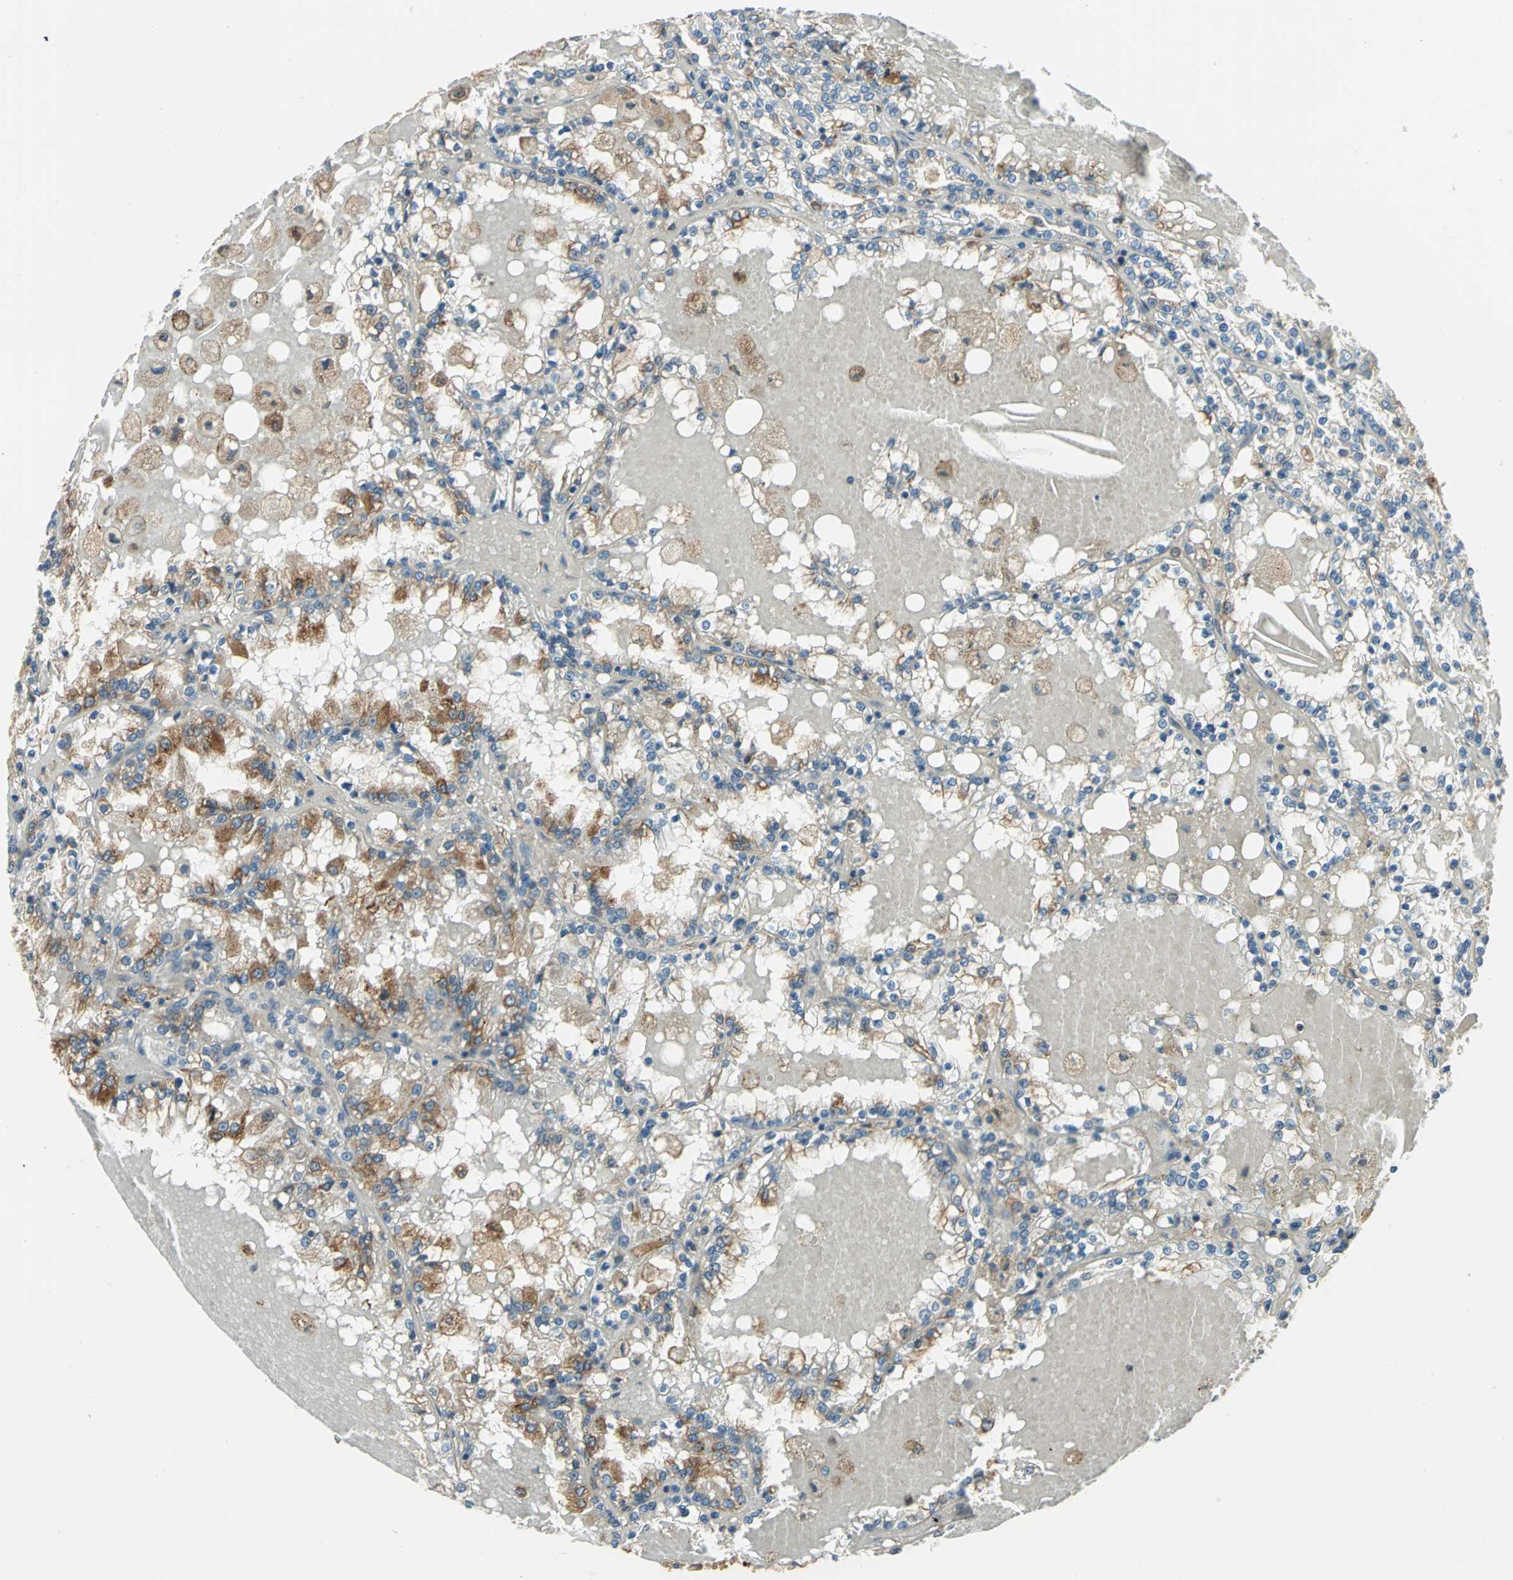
{"staining": {"intensity": "moderate", "quantity": "25%-75%", "location": "cytoplasmic/membranous"}, "tissue": "renal cancer", "cell_type": "Tumor cells", "image_type": "cancer", "snomed": [{"axis": "morphology", "description": "Adenocarcinoma, NOS"}, {"axis": "topography", "description": "Kidney"}], "caption": "The photomicrograph shows staining of adenocarcinoma (renal), revealing moderate cytoplasmic/membranous protein expression (brown color) within tumor cells.", "gene": "PDIA4", "patient": {"sex": "female", "age": 56}}